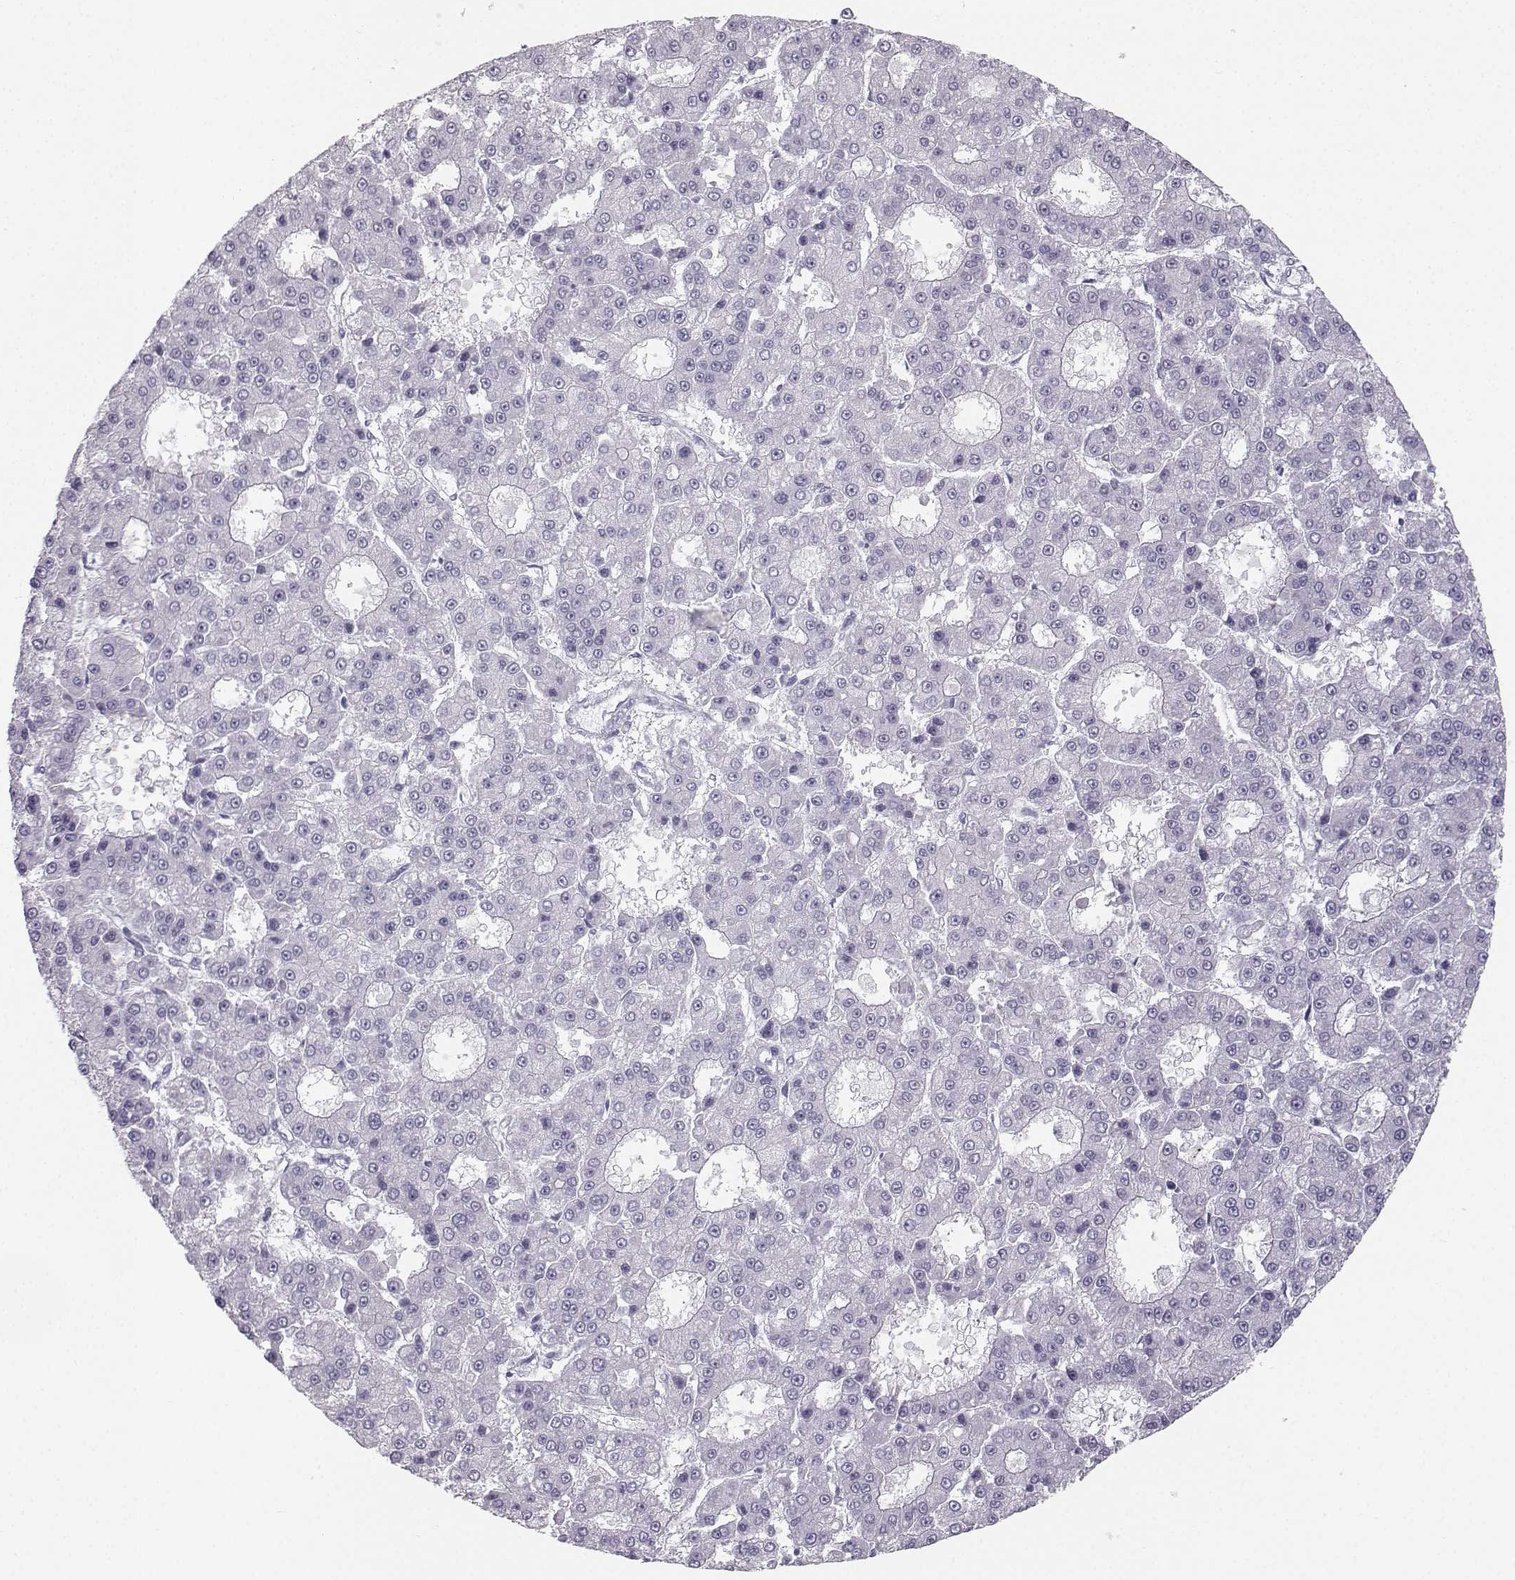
{"staining": {"intensity": "negative", "quantity": "none", "location": "none"}, "tissue": "liver cancer", "cell_type": "Tumor cells", "image_type": "cancer", "snomed": [{"axis": "morphology", "description": "Carcinoma, Hepatocellular, NOS"}, {"axis": "topography", "description": "Liver"}], "caption": "The histopathology image shows no significant positivity in tumor cells of hepatocellular carcinoma (liver). (DAB (3,3'-diaminobenzidine) IHC, high magnification).", "gene": "CASR", "patient": {"sex": "male", "age": 70}}